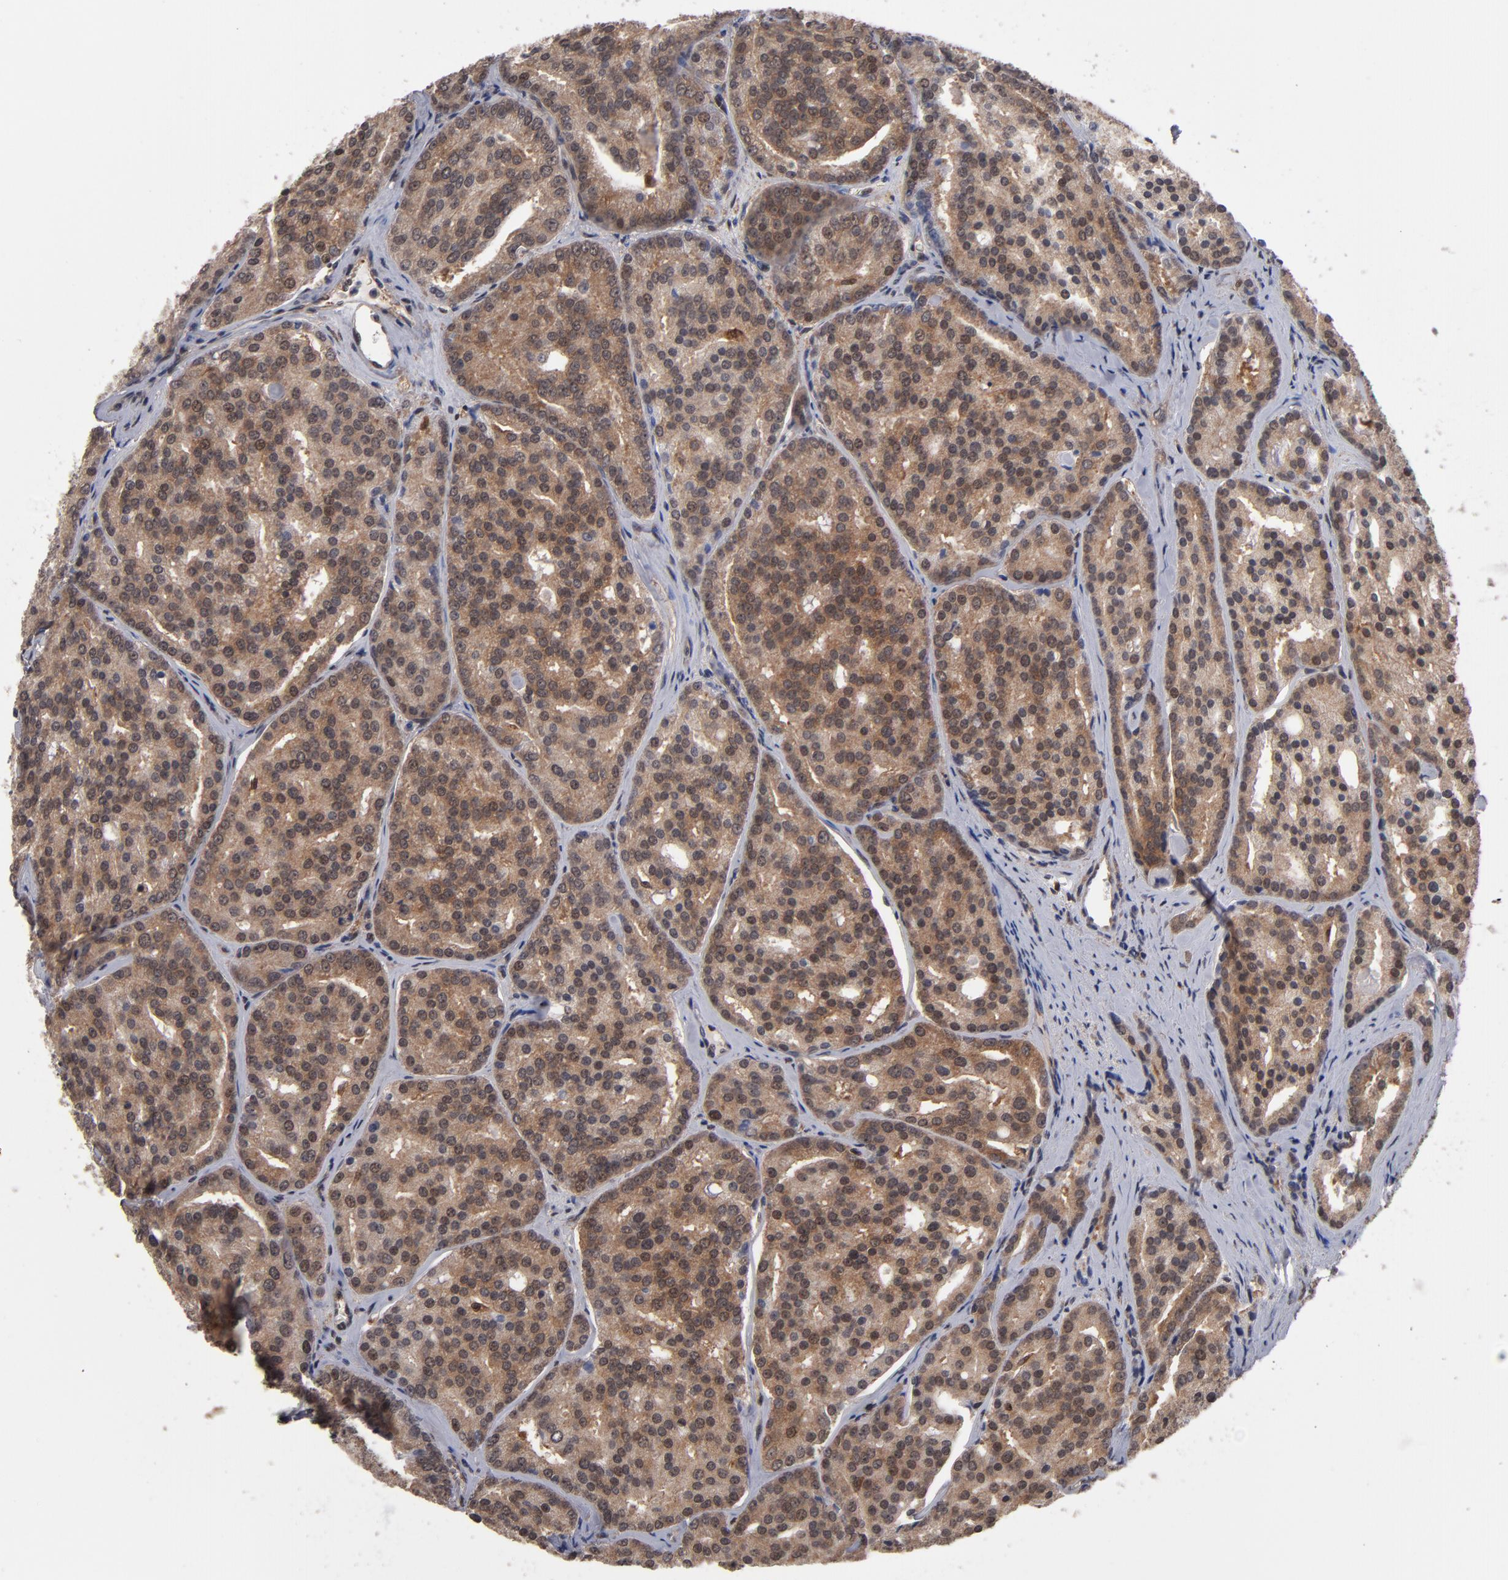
{"staining": {"intensity": "weak", "quantity": ">75%", "location": "cytoplasmic/membranous,nuclear"}, "tissue": "prostate cancer", "cell_type": "Tumor cells", "image_type": "cancer", "snomed": [{"axis": "morphology", "description": "Adenocarcinoma, High grade"}, {"axis": "topography", "description": "Prostate"}], "caption": "Immunohistochemistry (IHC) micrograph of neoplastic tissue: human prostate cancer stained using immunohistochemistry displays low levels of weak protein expression localized specifically in the cytoplasmic/membranous and nuclear of tumor cells, appearing as a cytoplasmic/membranous and nuclear brown color.", "gene": "HUWE1", "patient": {"sex": "male", "age": 64}}